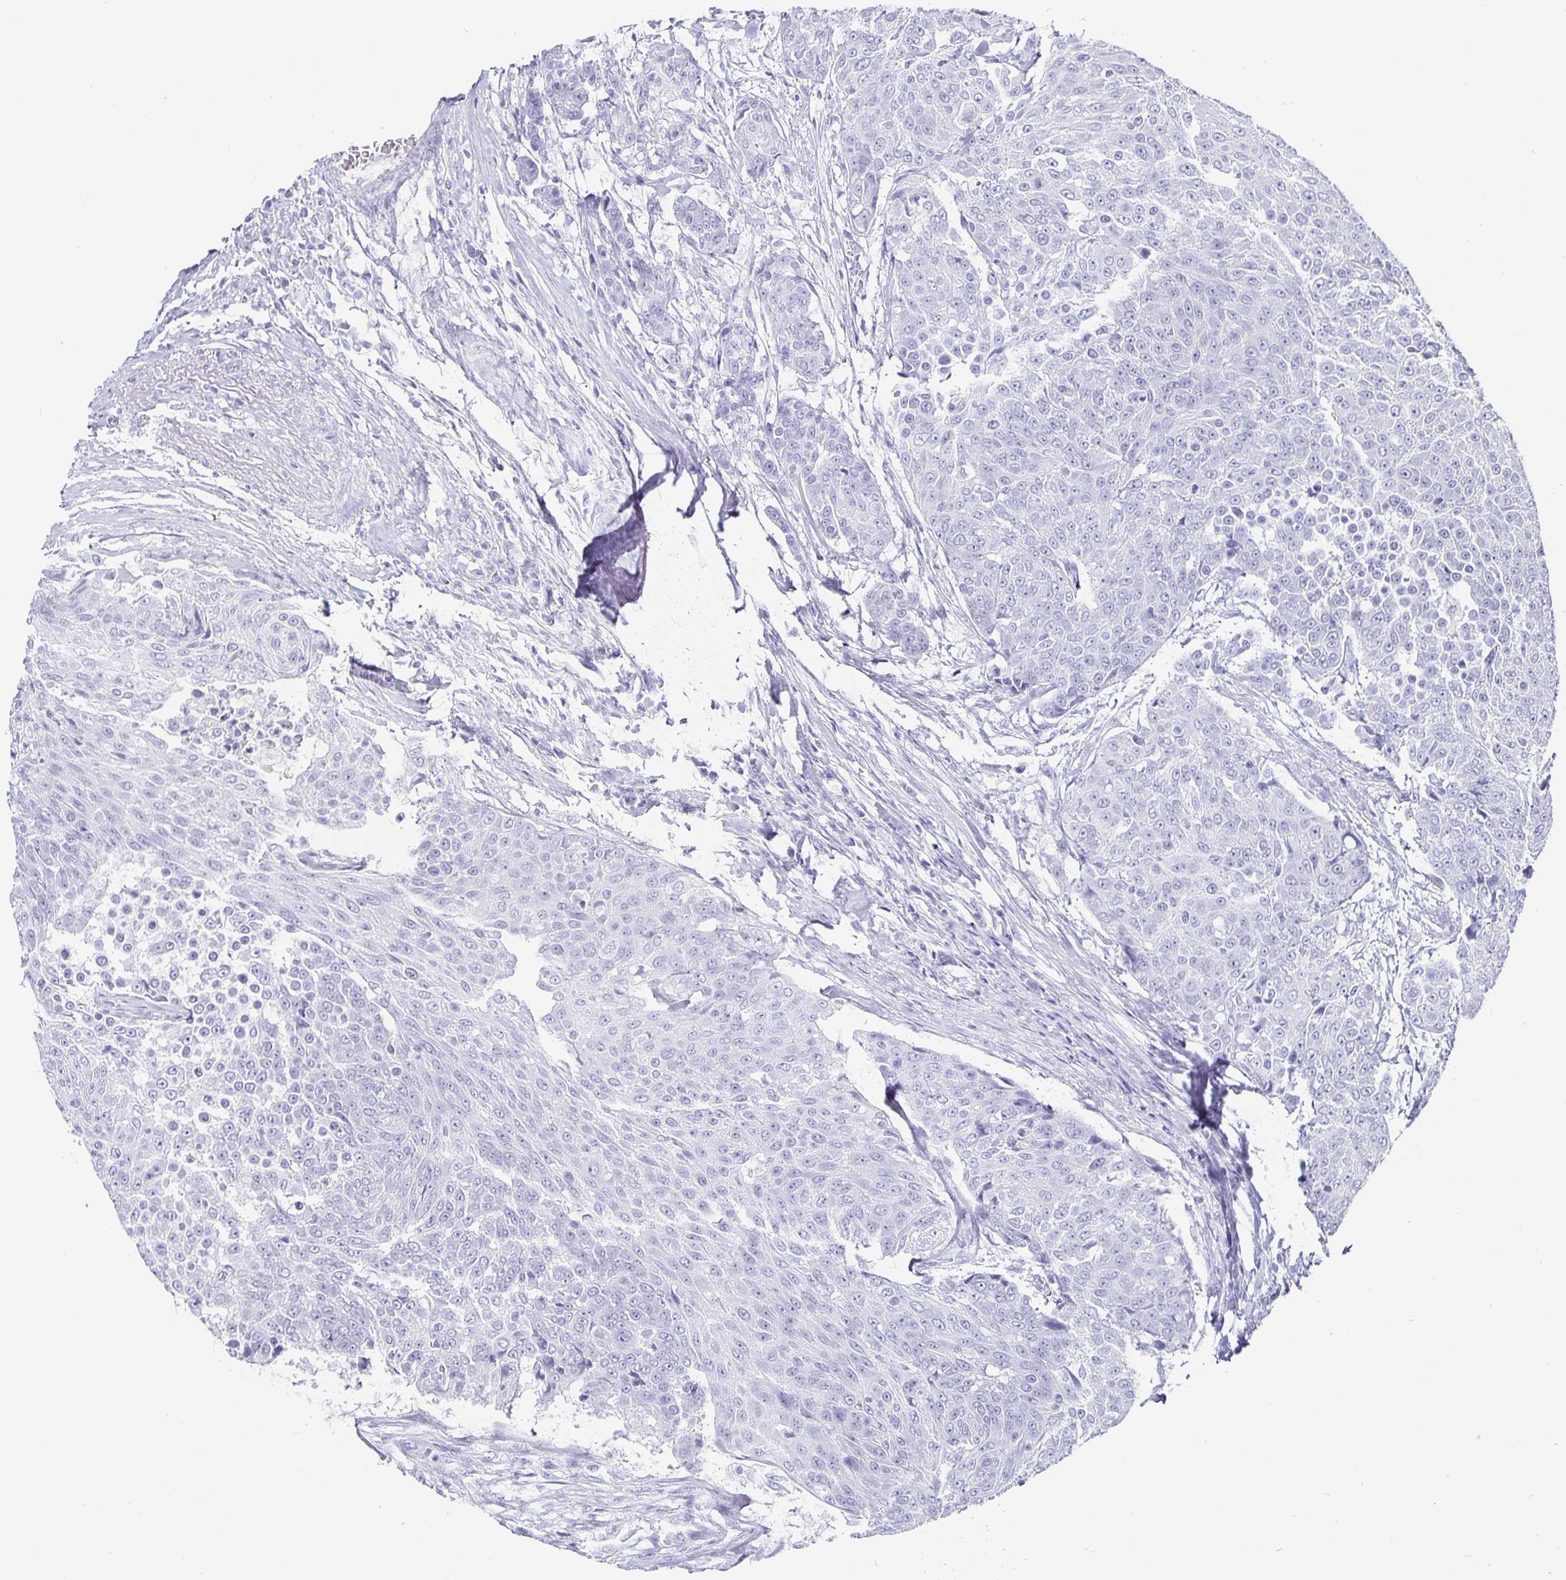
{"staining": {"intensity": "negative", "quantity": "none", "location": "none"}, "tissue": "urothelial cancer", "cell_type": "Tumor cells", "image_type": "cancer", "snomed": [{"axis": "morphology", "description": "Urothelial carcinoma, High grade"}, {"axis": "topography", "description": "Urinary bladder"}], "caption": "Immunohistochemistry photomicrograph of human urothelial cancer stained for a protein (brown), which exhibits no expression in tumor cells.", "gene": "CHGA", "patient": {"sex": "female", "age": 63}}